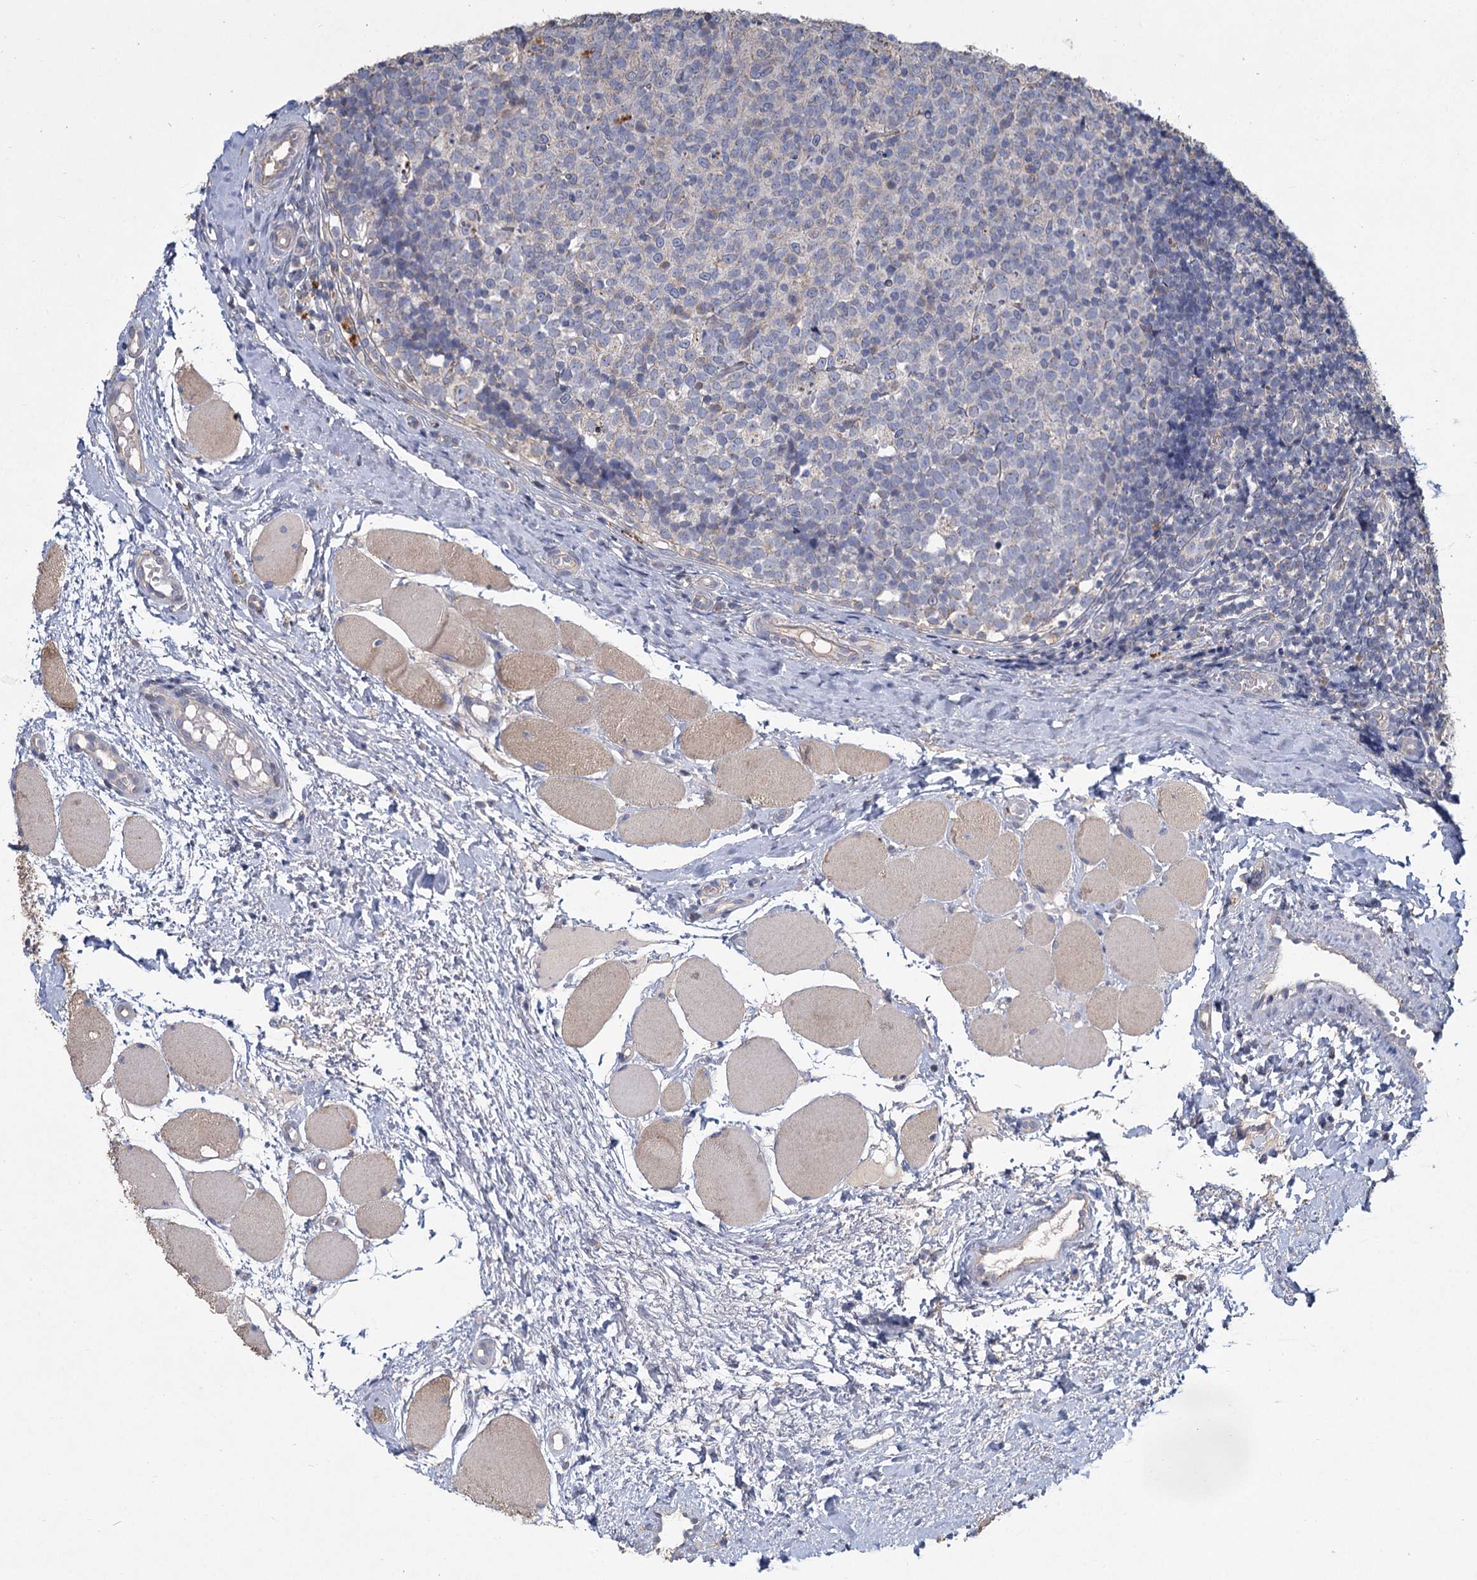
{"staining": {"intensity": "negative", "quantity": "none", "location": "none"}, "tissue": "tonsil", "cell_type": "Germinal center cells", "image_type": "normal", "snomed": [{"axis": "morphology", "description": "Normal tissue, NOS"}, {"axis": "topography", "description": "Tonsil"}], "caption": "Immunohistochemical staining of benign tonsil exhibits no significant staining in germinal center cells.", "gene": "HES2", "patient": {"sex": "female", "age": 19}}